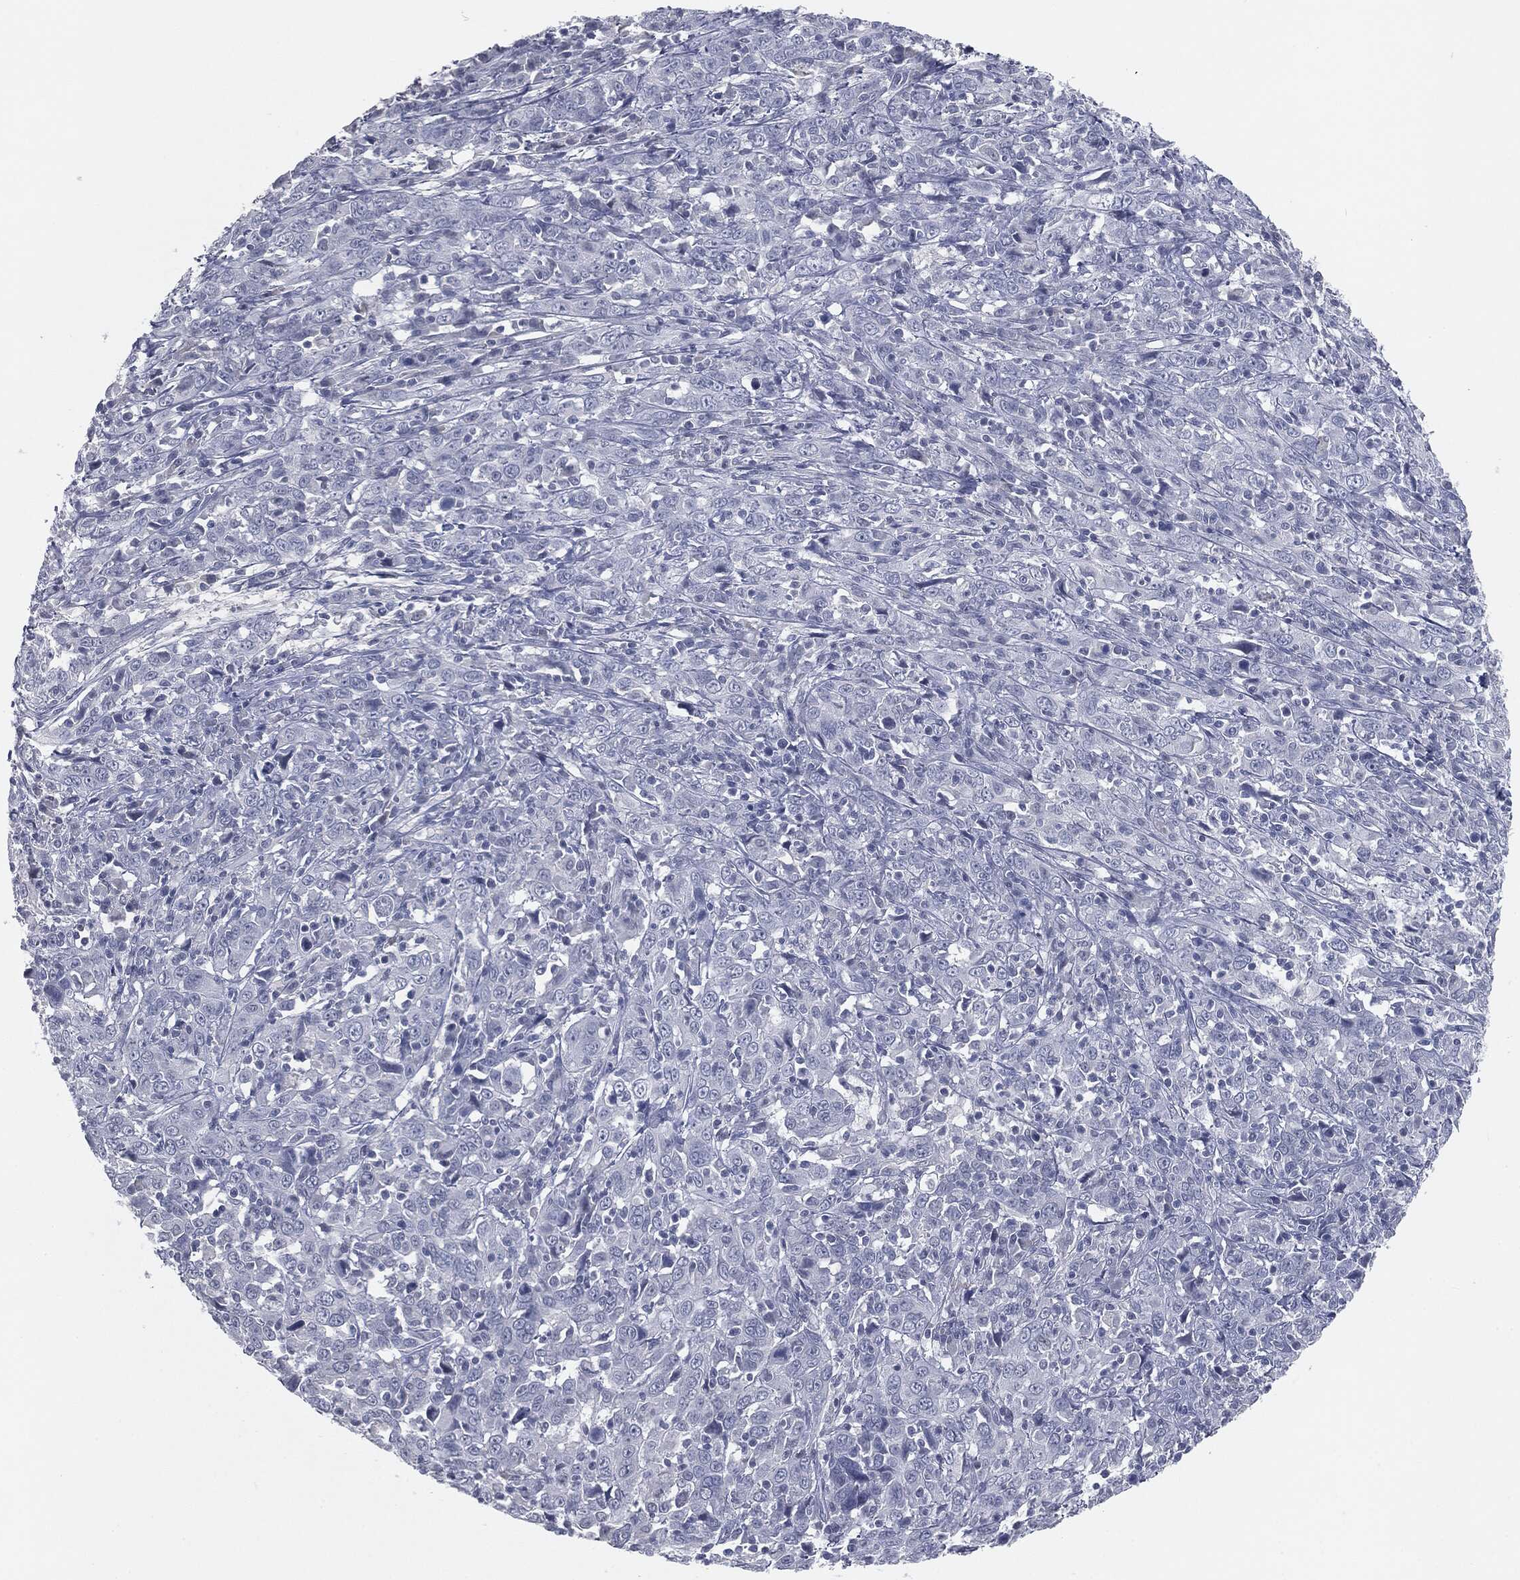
{"staining": {"intensity": "negative", "quantity": "none", "location": "none"}, "tissue": "cervical cancer", "cell_type": "Tumor cells", "image_type": "cancer", "snomed": [{"axis": "morphology", "description": "Squamous cell carcinoma, NOS"}, {"axis": "topography", "description": "Cervix"}], "caption": "IHC micrograph of neoplastic tissue: cervical cancer stained with DAB (3,3'-diaminobenzidine) shows no significant protein expression in tumor cells.", "gene": "PRAME", "patient": {"sex": "female", "age": 46}}